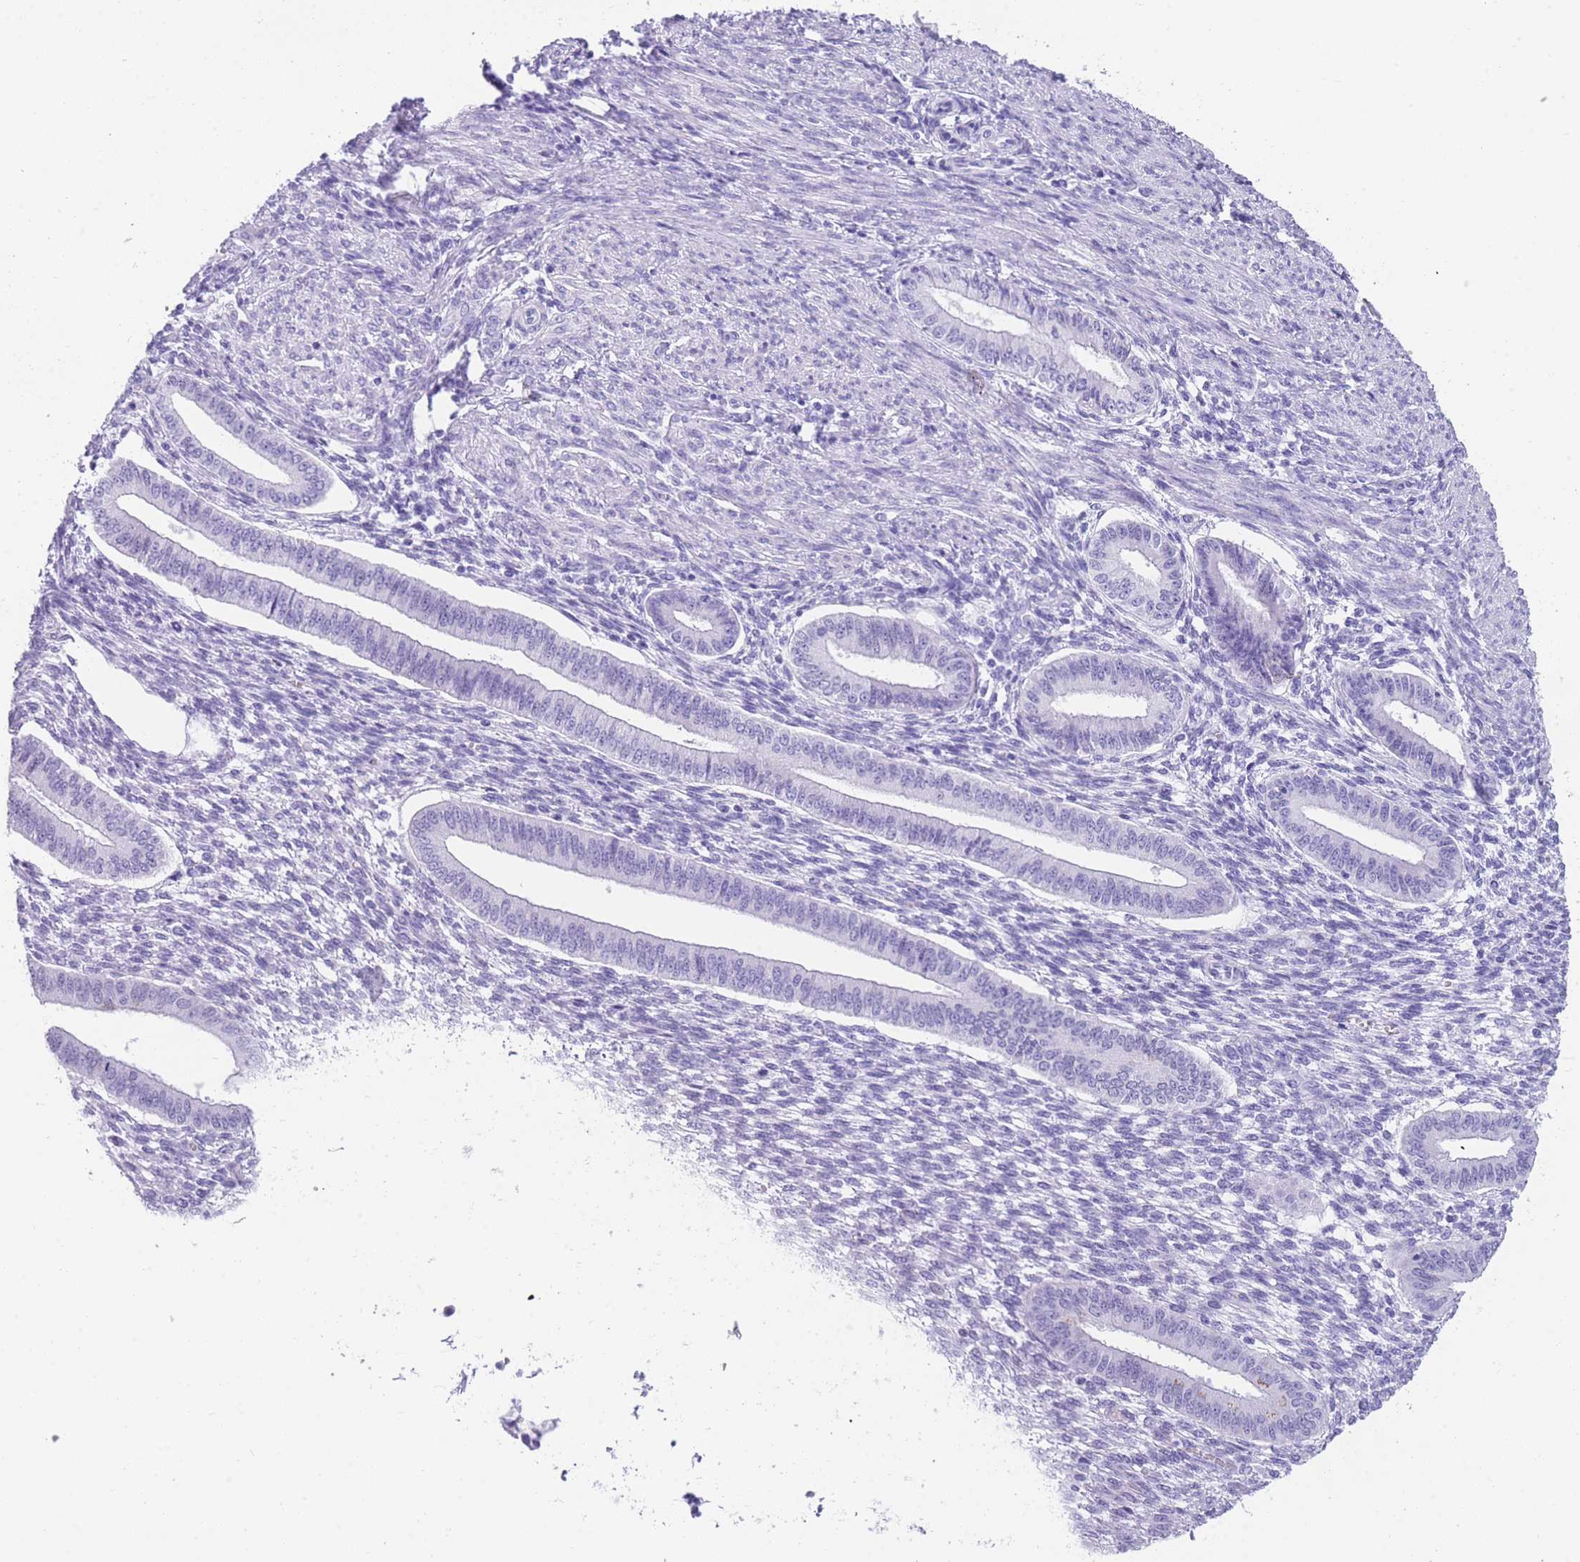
{"staining": {"intensity": "negative", "quantity": "none", "location": "none"}, "tissue": "endometrium", "cell_type": "Cells in endometrial stroma", "image_type": "normal", "snomed": [{"axis": "morphology", "description": "Normal tissue, NOS"}, {"axis": "topography", "description": "Endometrium"}], "caption": "High magnification brightfield microscopy of normal endometrium stained with DAB (brown) and counterstained with hematoxylin (blue): cells in endometrial stroma show no significant staining. (DAB IHC with hematoxylin counter stain).", "gene": "ELOA2", "patient": {"sex": "female", "age": 36}}